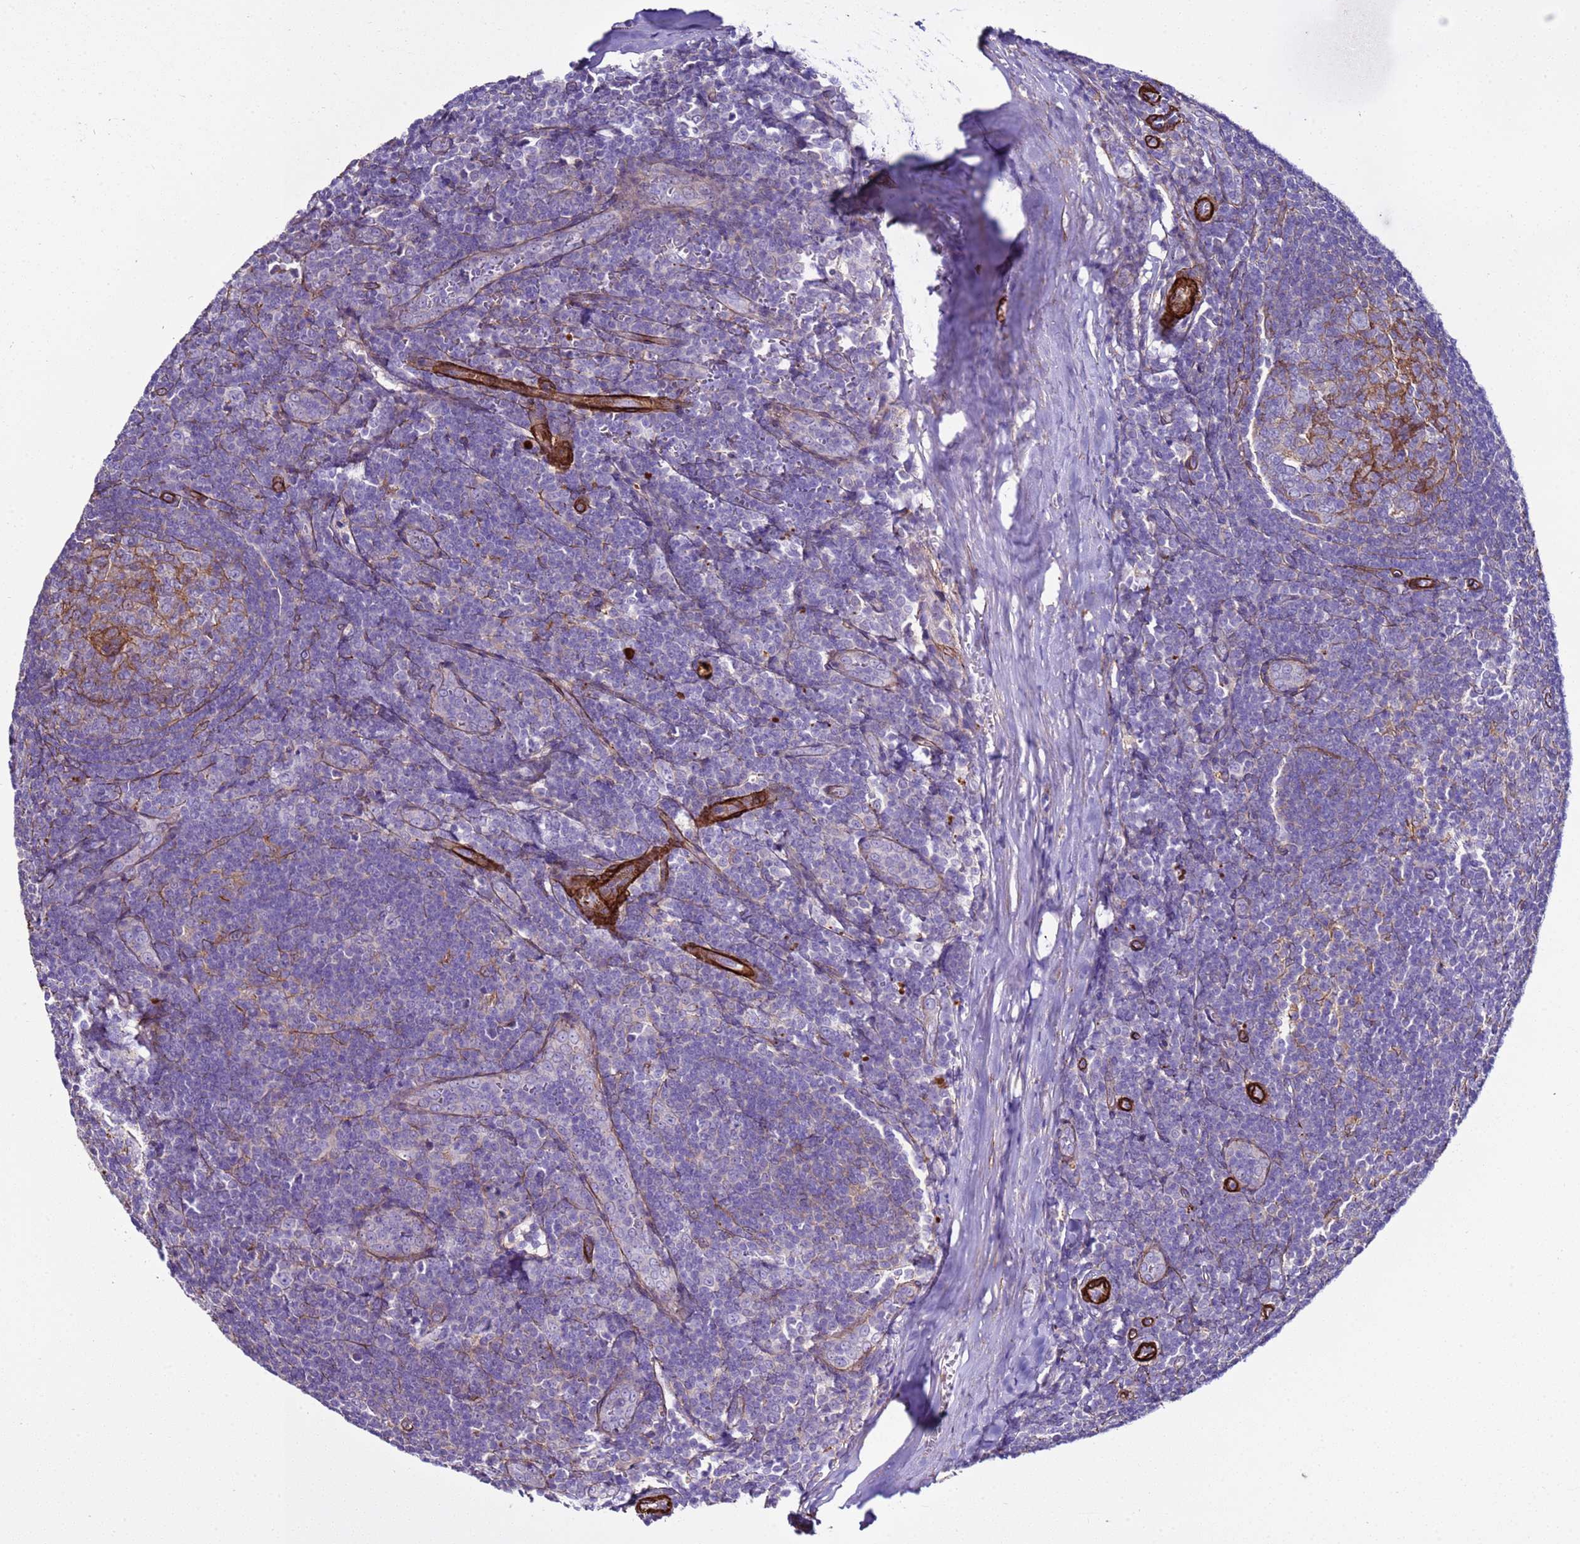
{"staining": {"intensity": "weak", "quantity": "<25%", "location": "cytoplasmic/membranous"}, "tissue": "tonsil", "cell_type": "Germinal center cells", "image_type": "normal", "snomed": [{"axis": "morphology", "description": "Normal tissue, NOS"}, {"axis": "topography", "description": "Tonsil"}], "caption": "IHC photomicrograph of unremarkable human tonsil stained for a protein (brown), which demonstrates no expression in germinal center cells.", "gene": "RABL2A", "patient": {"sex": "male", "age": 27}}